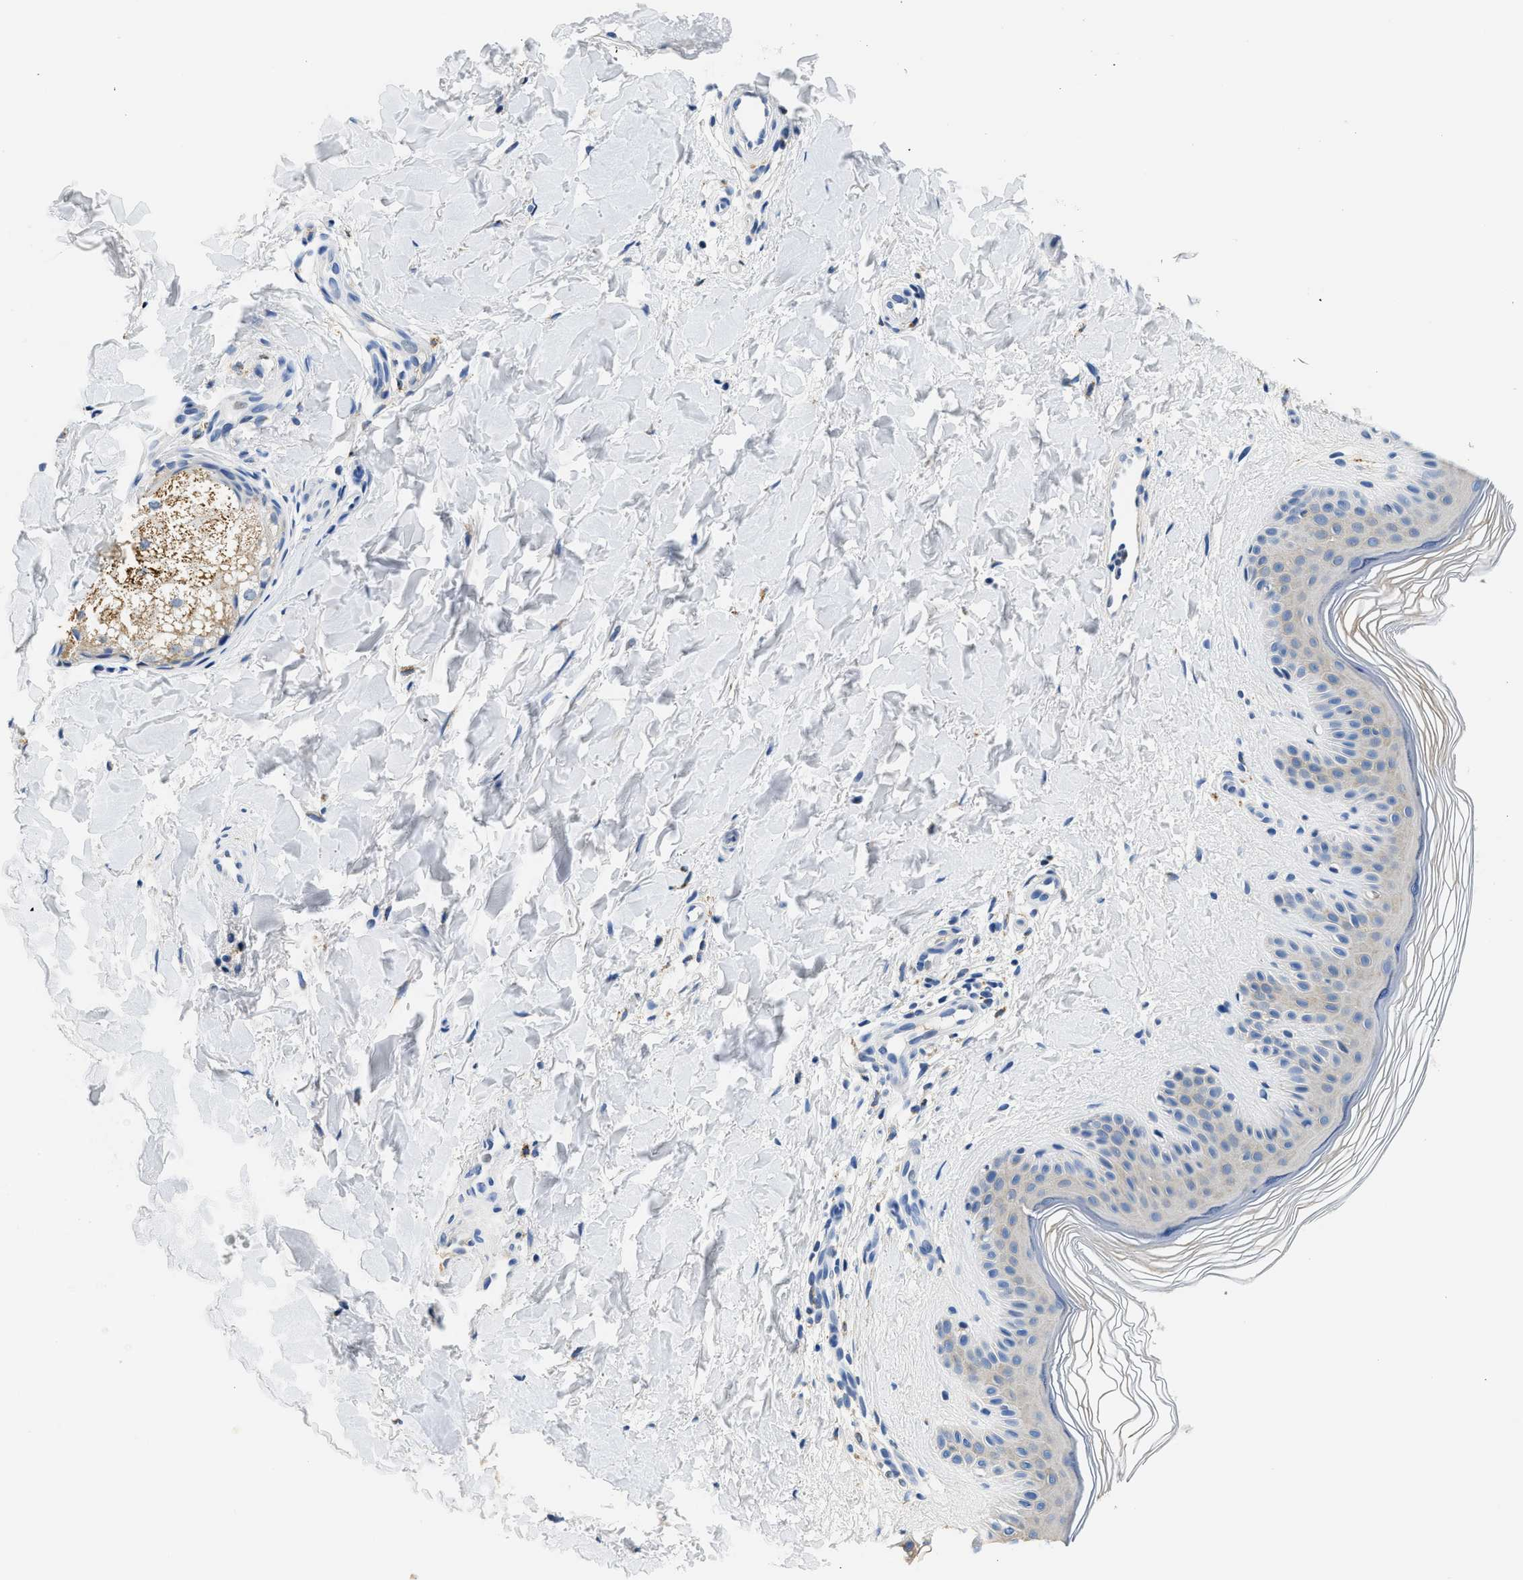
{"staining": {"intensity": "negative", "quantity": "none", "location": "none"}, "tissue": "skin", "cell_type": "Fibroblasts", "image_type": "normal", "snomed": [{"axis": "morphology", "description": "Normal tissue, NOS"}, {"axis": "morphology", "description": "Malignant melanoma, Metastatic site"}, {"axis": "topography", "description": "Skin"}], "caption": "This is an immunohistochemistry (IHC) photomicrograph of unremarkable skin. There is no expression in fibroblasts.", "gene": "PCK2", "patient": {"sex": "male", "age": 41}}